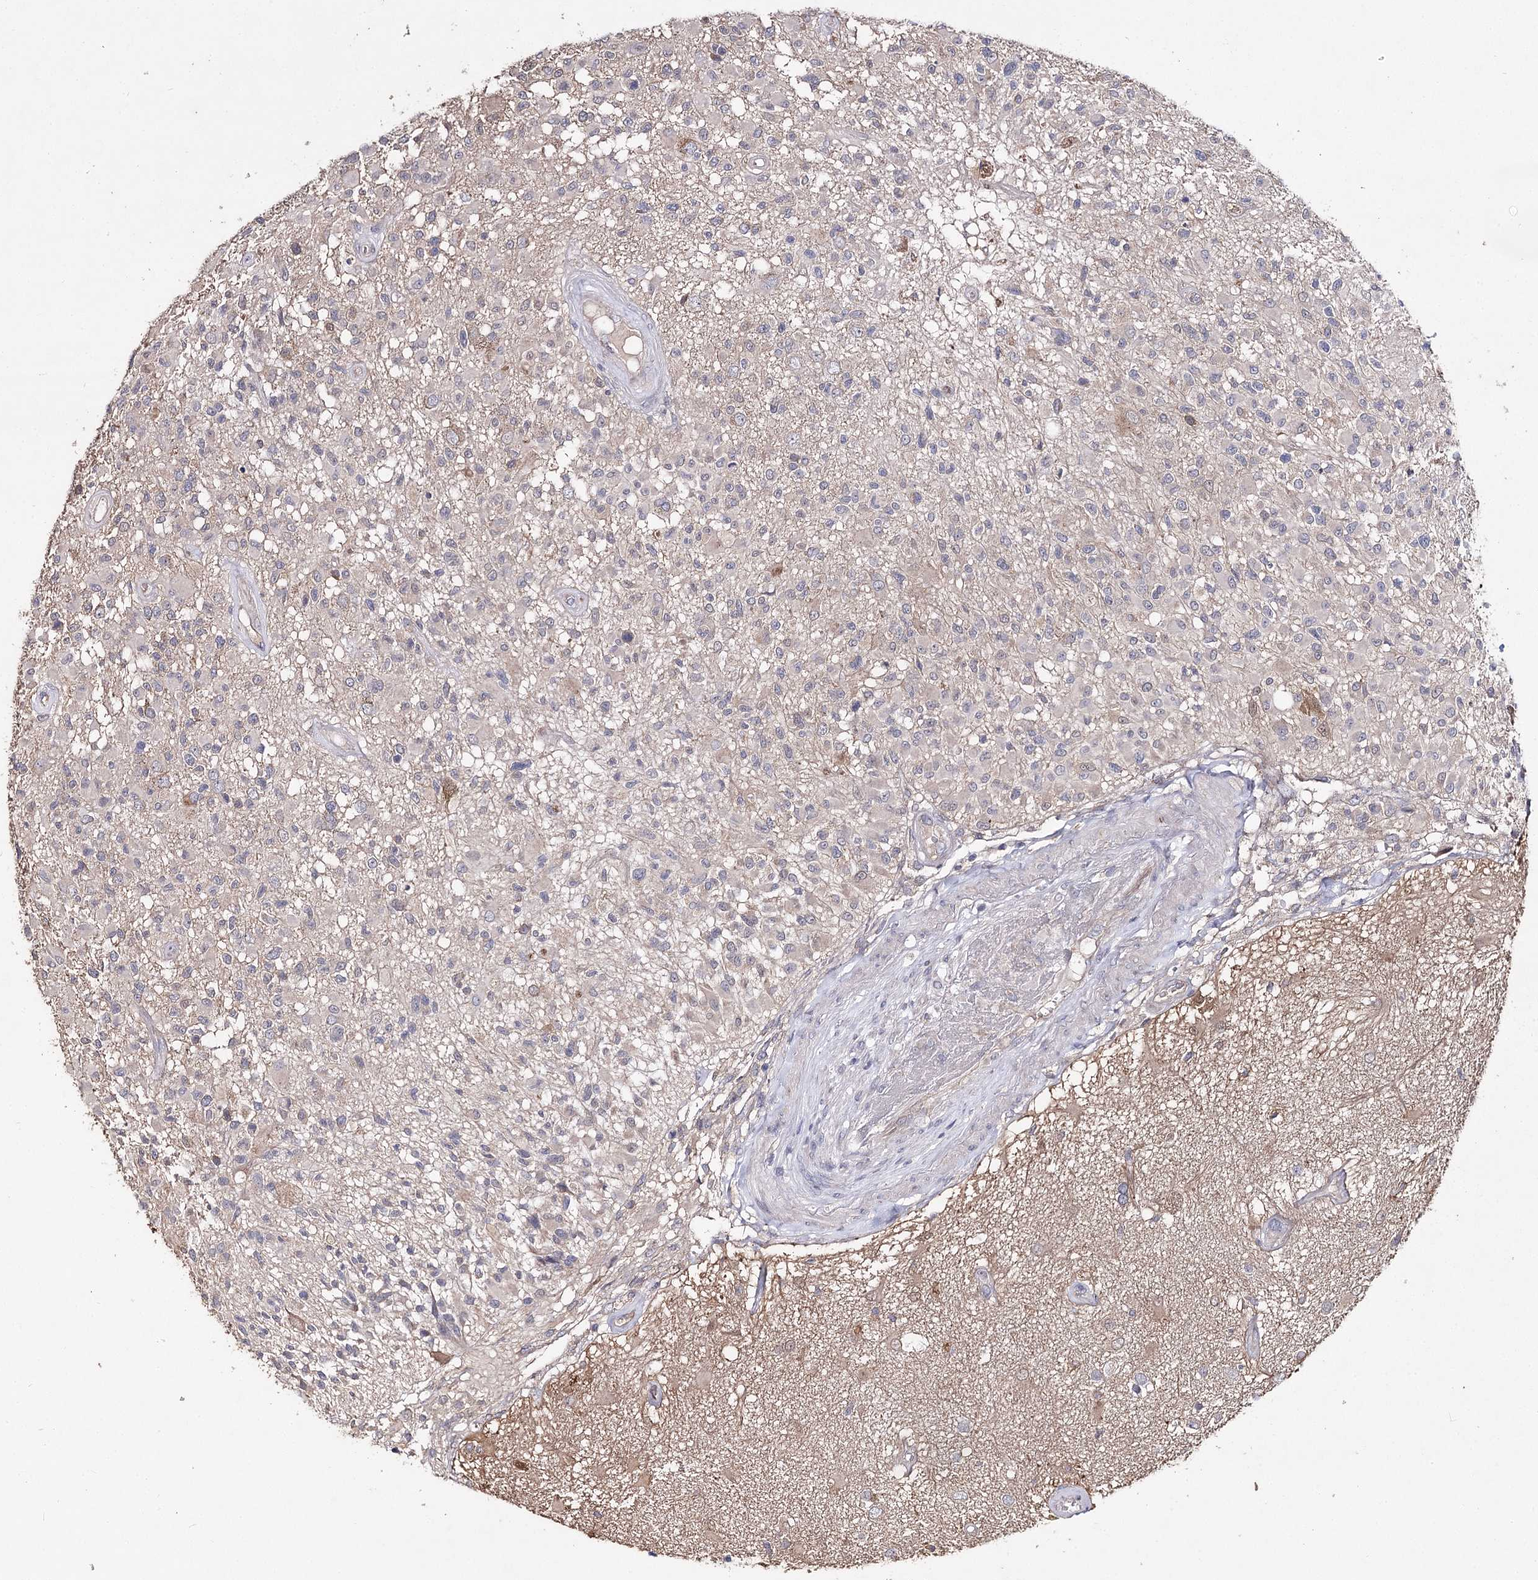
{"staining": {"intensity": "negative", "quantity": "none", "location": "none"}, "tissue": "glioma", "cell_type": "Tumor cells", "image_type": "cancer", "snomed": [{"axis": "morphology", "description": "Glioma, malignant, High grade"}, {"axis": "morphology", "description": "Glioblastoma, NOS"}, {"axis": "topography", "description": "Brain"}], "caption": "The IHC photomicrograph has no significant positivity in tumor cells of glioma tissue.", "gene": "AURKC", "patient": {"sex": "male", "age": 60}}